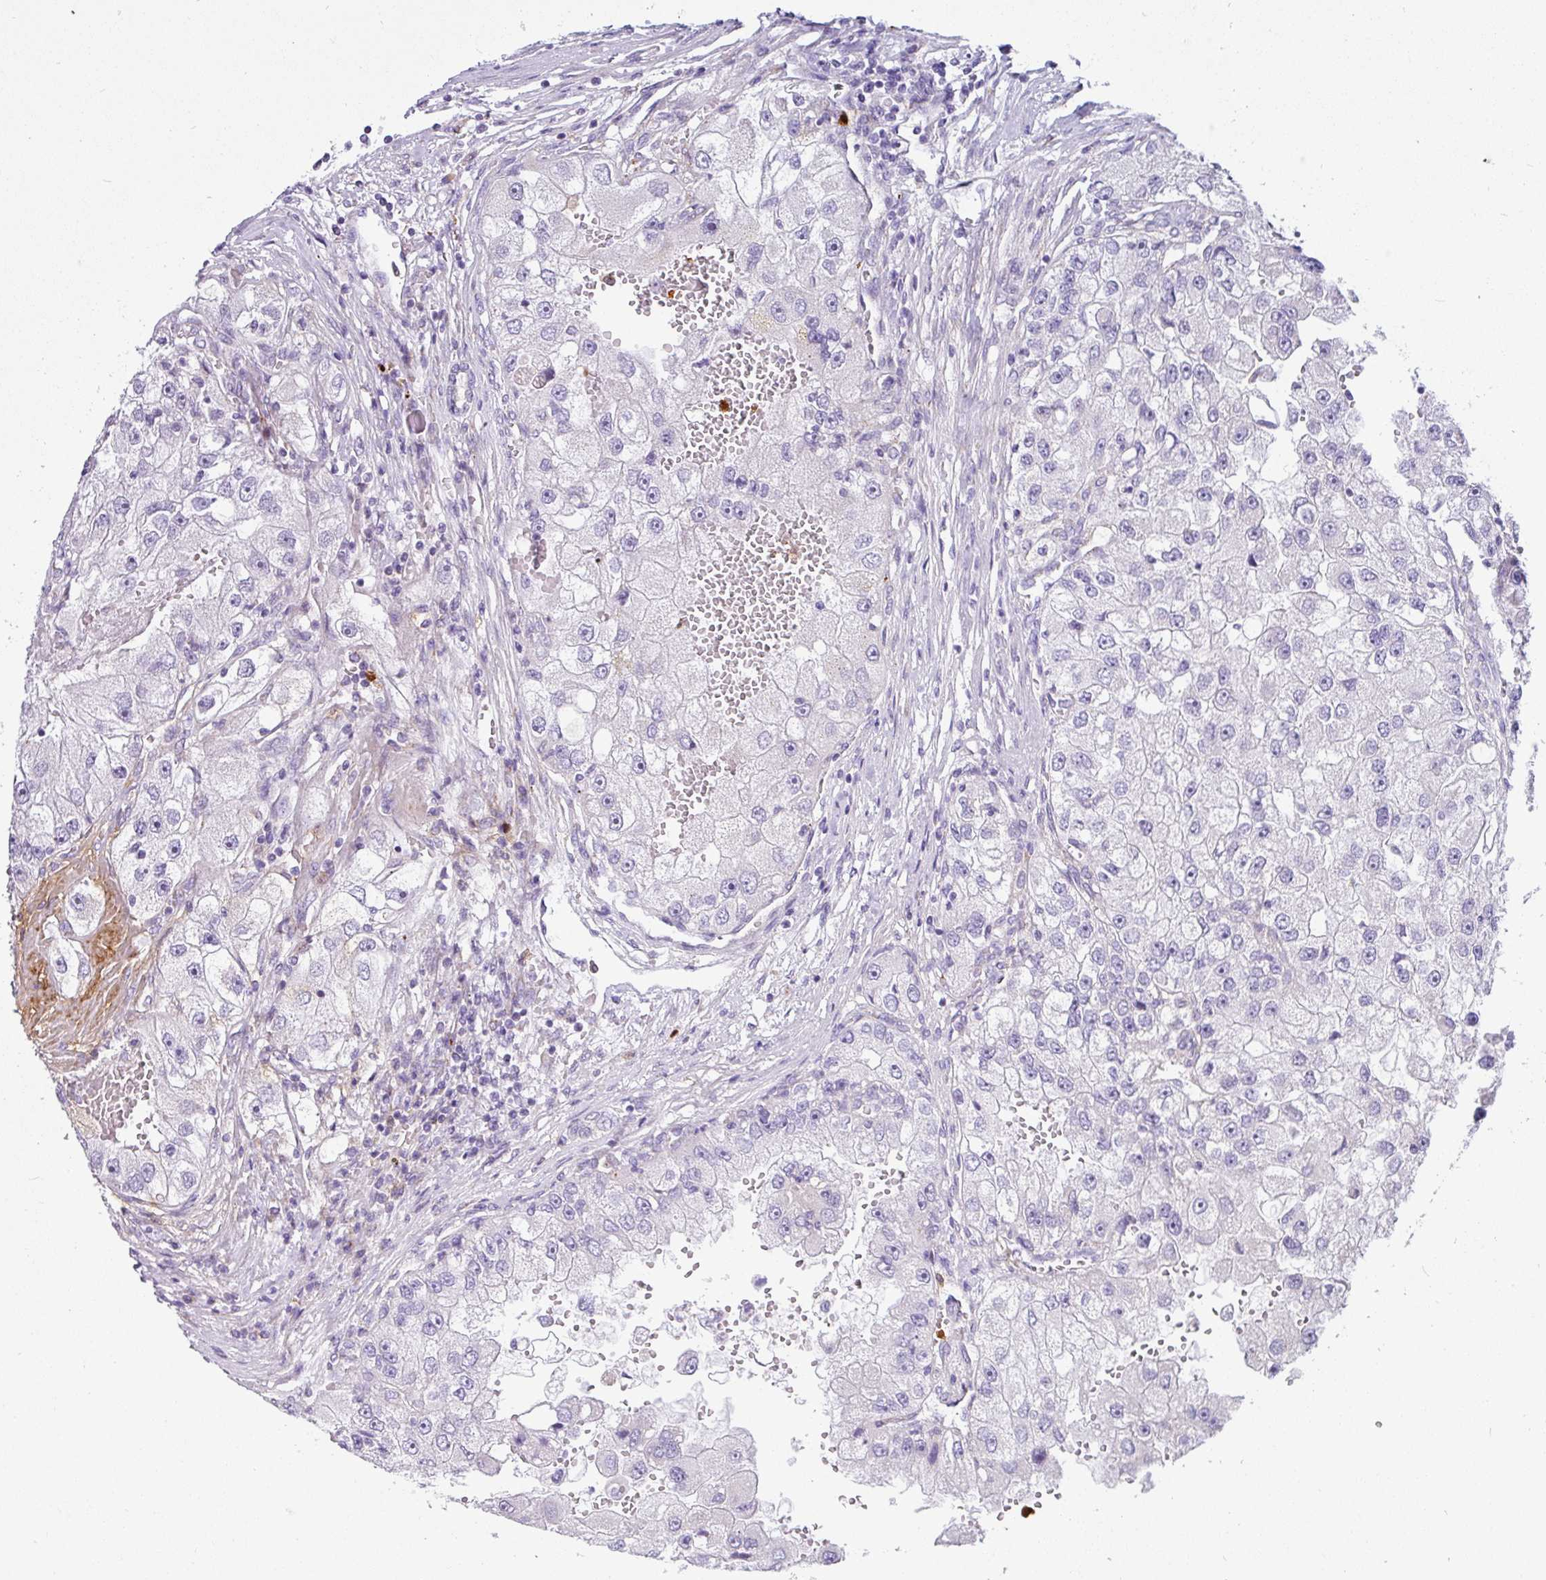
{"staining": {"intensity": "negative", "quantity": "none", "location": "none"}, "tissue": "renal cancer", "cell_type": "Tumor cells", "image_type": "cancer", "snomed": [{"axis": "morphology", "description": "Adenocarcinoma, NOS"}, {"axis": "topography", "description": "Kidney"}], "caption": "IHC of renal adenocarcinoma displays no positivity in tumor cells.", "gene": "SH2D3C", "patient": {"sex": "male", "age": 63}}